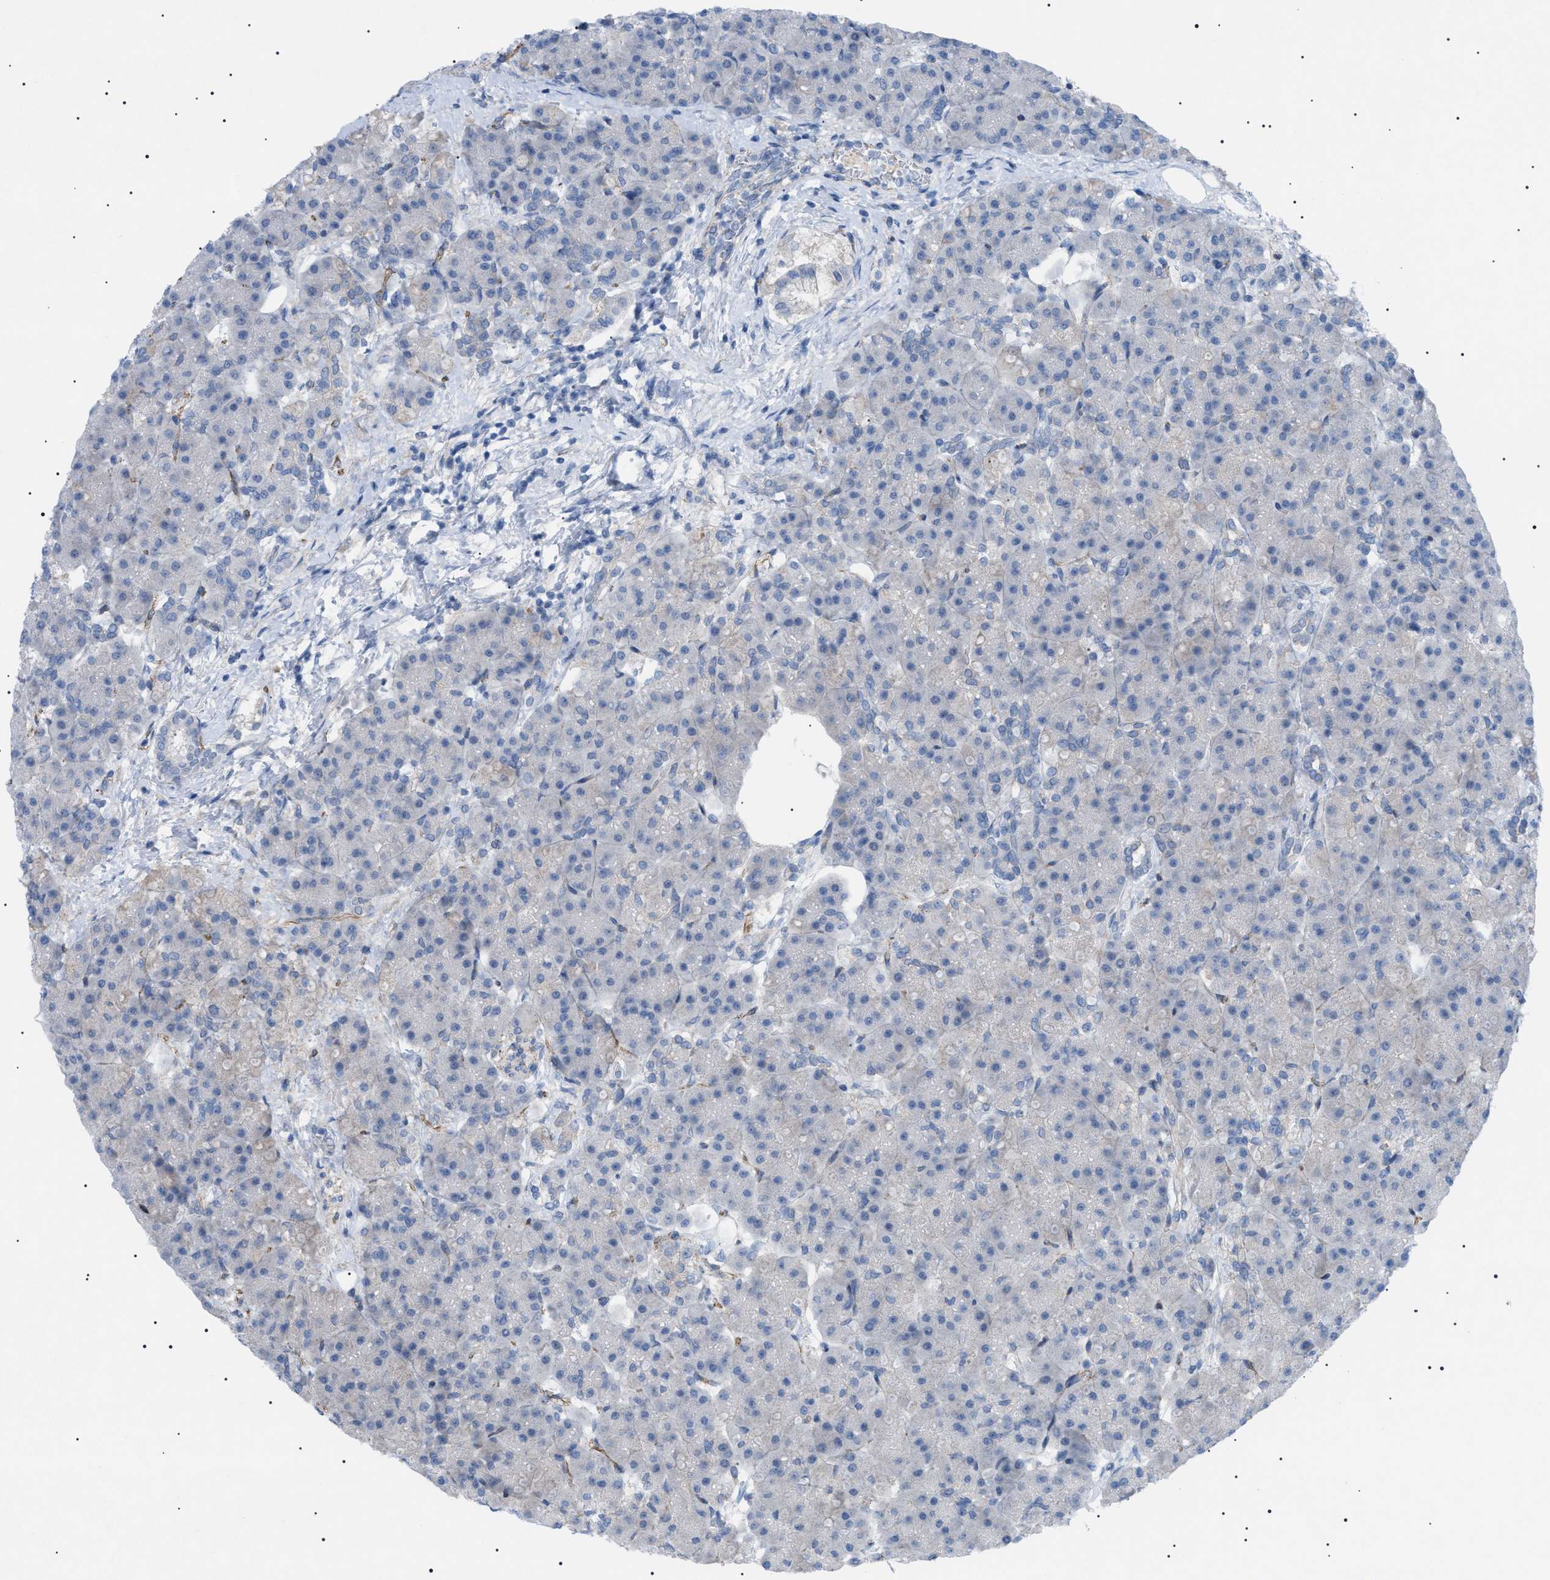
{"staining": {"intensity": "negative", "quantity": "none", "location": "none"}, "tissue": "pancreas", "cell_type": "Exocrine glandular cells", "image_type": "normal", "snomed": [{"axis": "morphology", "description": "Normal tissue, NOS"}, {"axis": "topography", "description": "Pancreas"}], "caption": "High magnification brightfield microscopy of benign pancreas stained with DAB (brown) and counterstained with hematoxylin (blue): exocrine glandular cells show no significant positivity.", "gene": "ADAMTS1", "patient": {"sex": "female", "age": 70}}